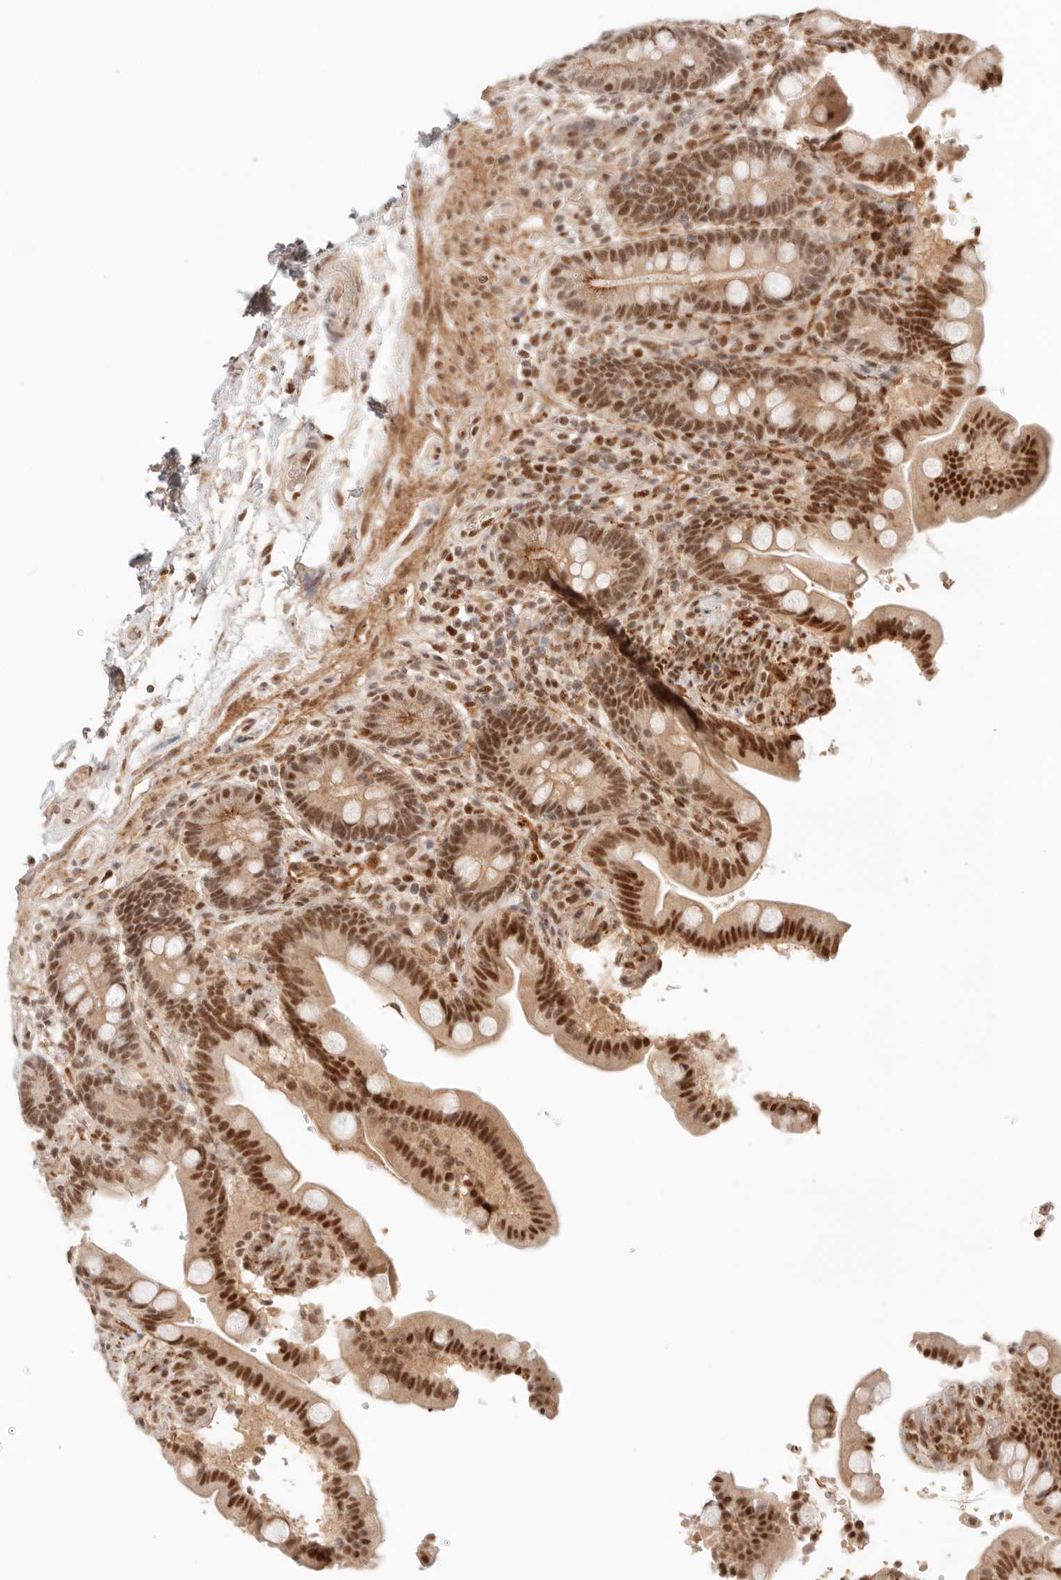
{"staining": {"intensity": "weak", "quantity": ">75%", "location": "cytoplasmic/membranous"}, "tissue": "colon", "cell_type": "Endothelial cells", "image_type": "normal", "snomed": [{"axis": "morphology", "description": "Normal tissue, NOS"}, {"axis": "topography", "description": "Smooth muscle"}, {"axis": "topography", "description": "Colon"}], "caption": "Human colon stained with a protein marker demonstrates weak staining in endothelial cells.", "gene": "GTF2E2", "patient": {"sex": "male", "age": 73}}